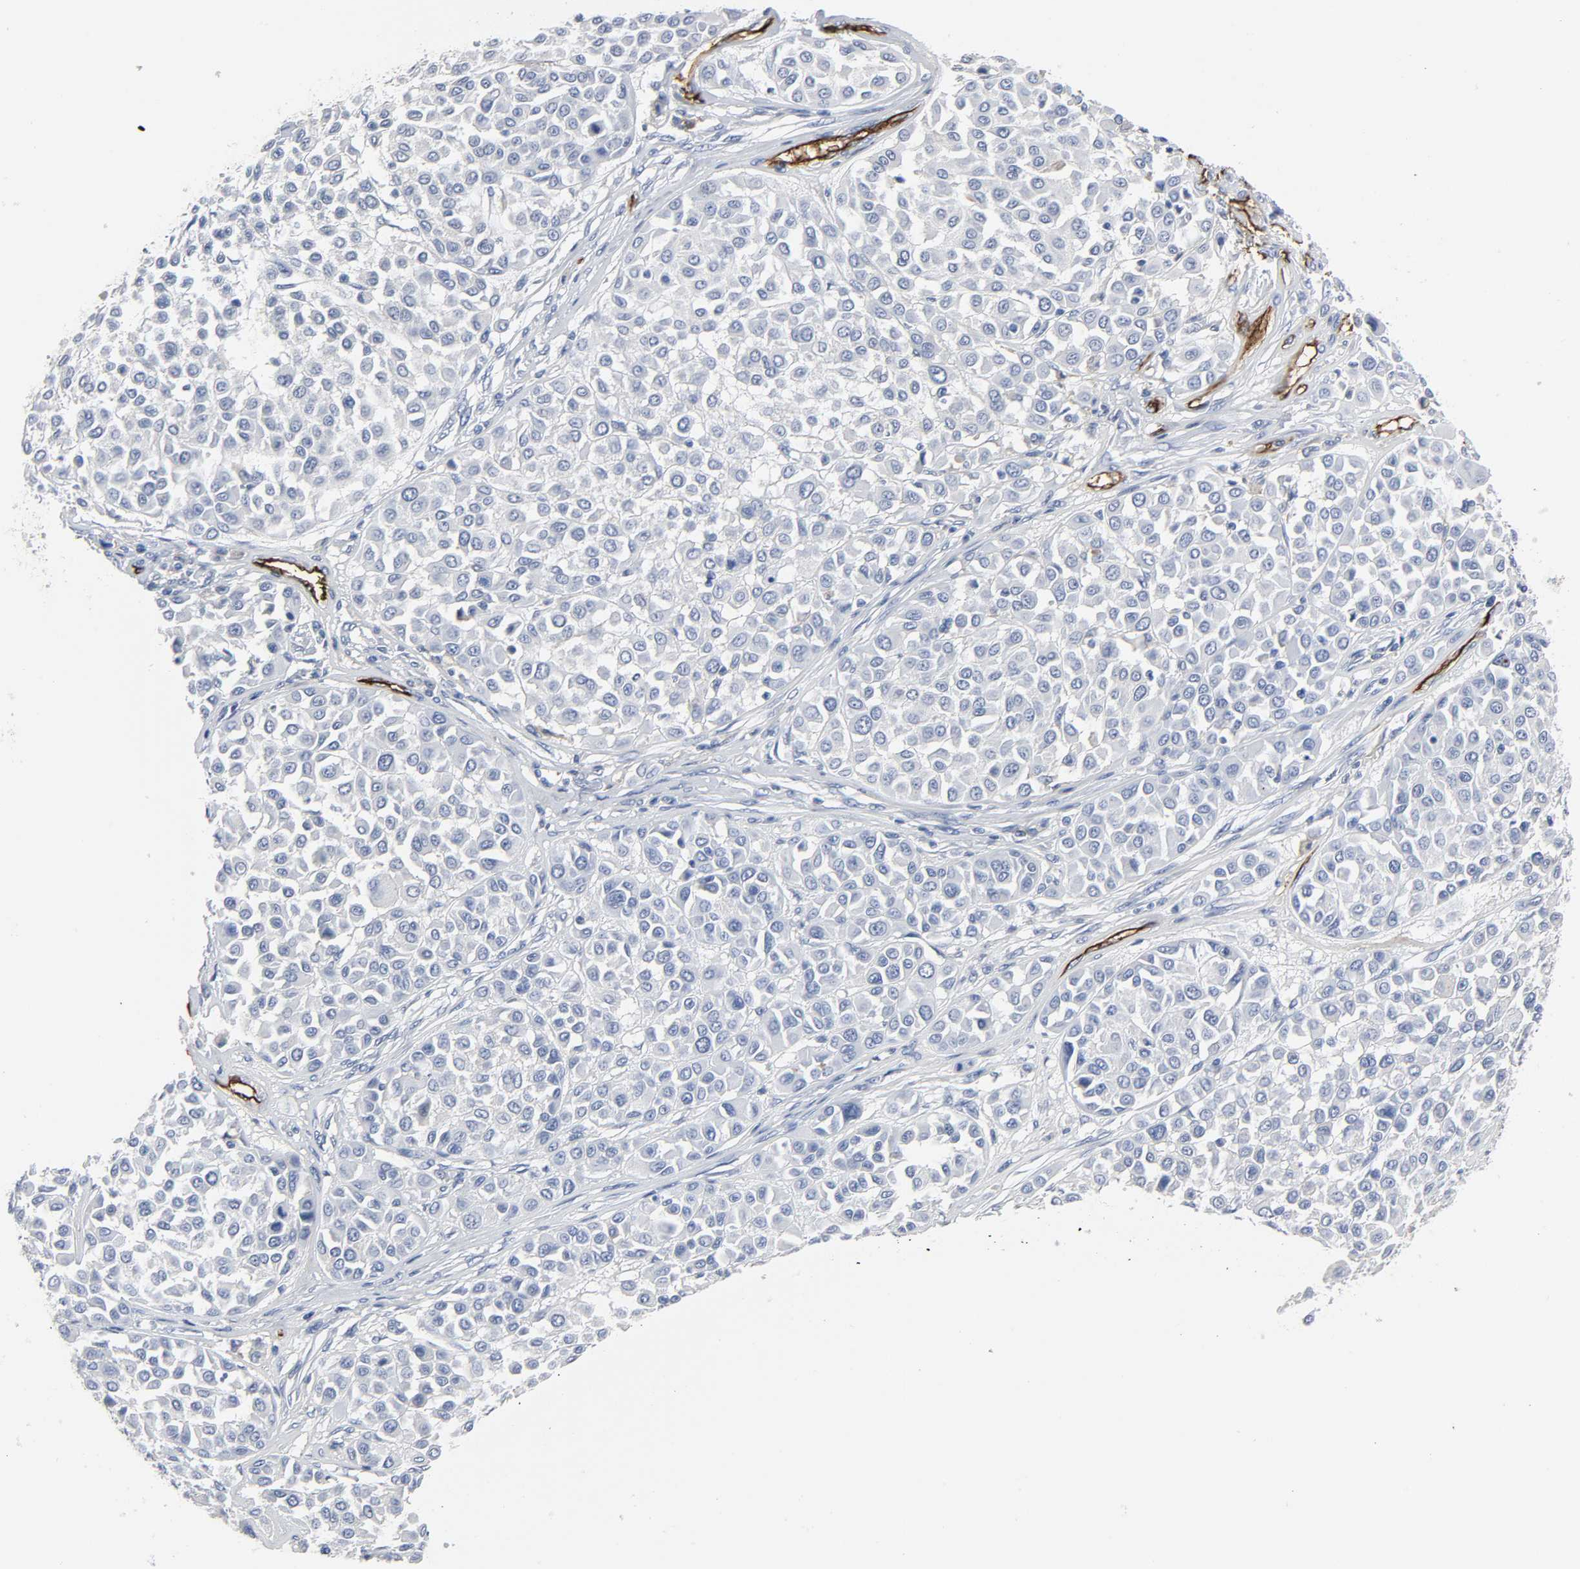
{"staining": {"intensity": "negative", "quantity": "none", "location": "none"}, "tissue": "melanoma", "cell_type": "Tumor cells", "image_type": "cancer", "snomed": [{"axis": "morphology", "description": "Malignant melanoma, Metastatic site"}, {"axis": "topography", "description": "Soft tissue"}], "caption": "The histopathology image reveals no significant staining in tumor cells of melanoma.", "gene": "PECAM1", "patient": {"sex": "male", "age": 41}}